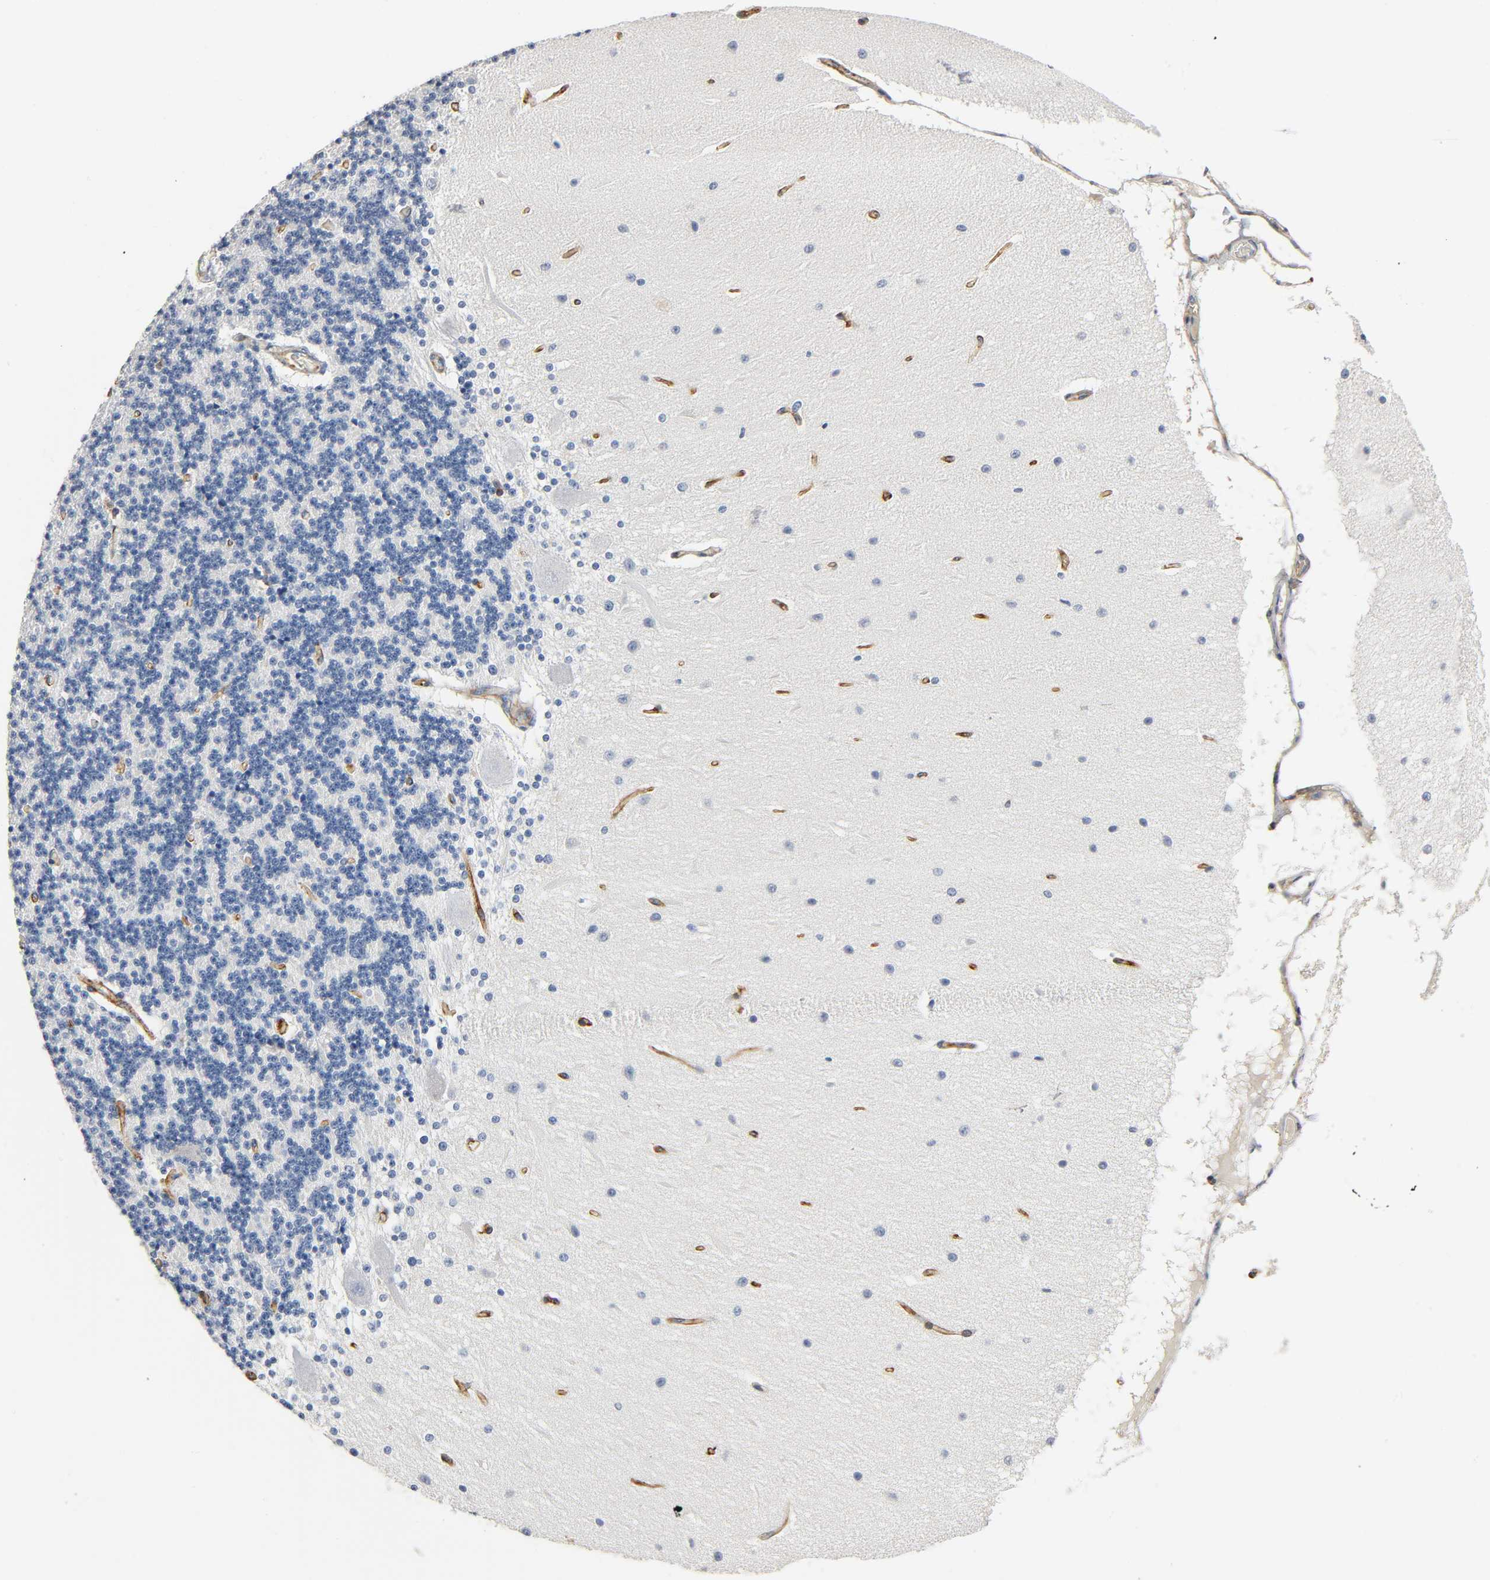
{"staining": {"intensity": "negative", "quantity": "none", "location": "none"}, "tissue": "cerebellum", "cell_type": "Cells in granular layer", "image_type": "normal", "snomed": [{"axis": "morphology", "description": "Normal tissue, NOS"}, {"axis": "topography", "description": "Cerebellum"}], "caption": "IHC of benign human cerebellum demonstrates no expression in cells in granular layer. (DAB immunohistochemistry, high magnification).", "gene": "ANPEP", "patient": {"sex": "female", "age": 54}}